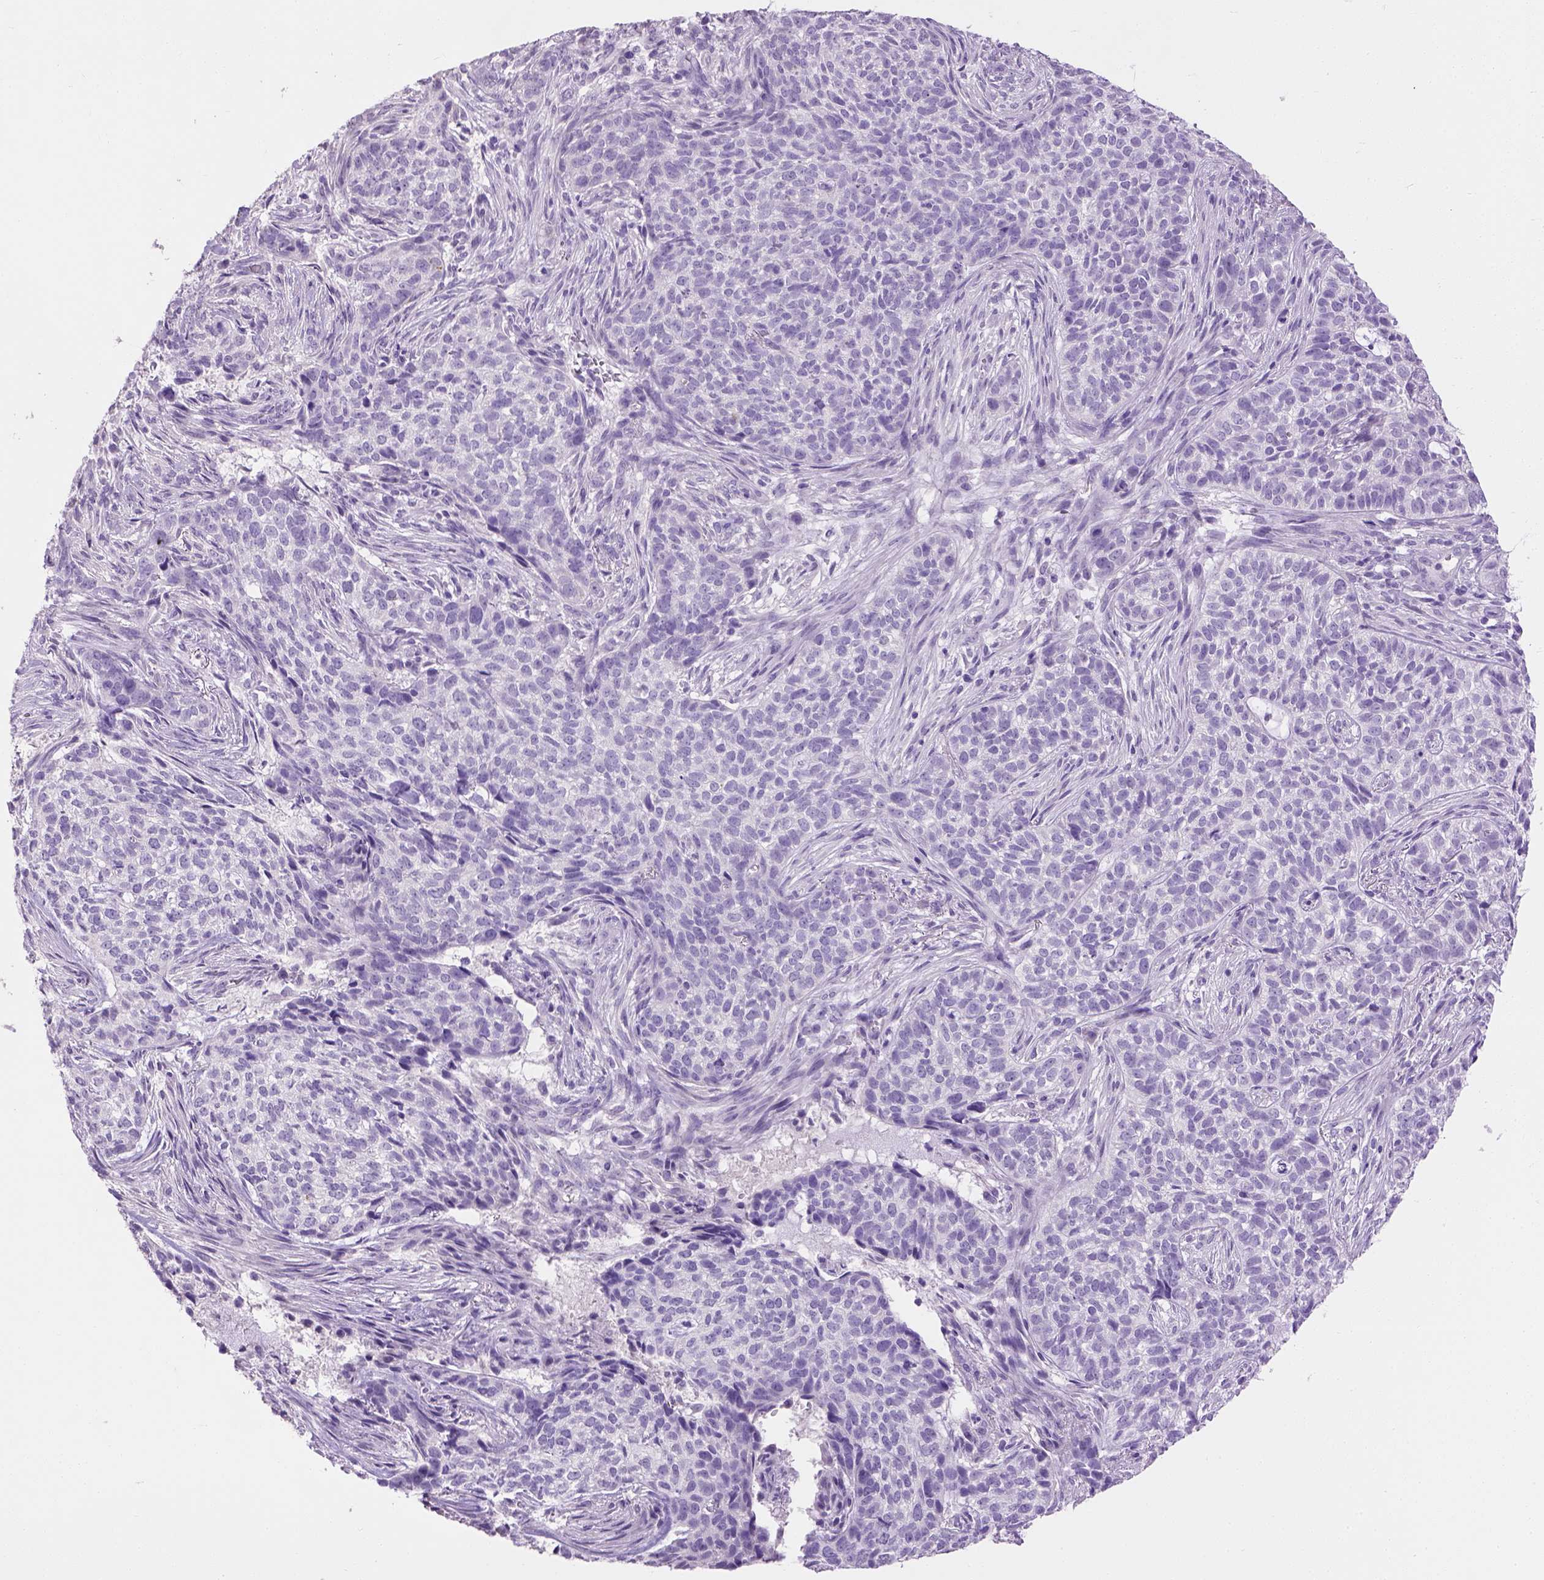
{"staining": {"intensity": "negative", "quantity": "none", "location": "none"}, "tissue": "skin cancer", "cell_type": "Tumor cells", "image_type": "cancer", "snomed": [{"axis": "morphology", "description": "Basal cell carcinoma"}, {"axis": "topography", "description": "Skin"}], "caption": "Tumor cells show no significant expression in skin cancer. Brightfield microscopy of IHC stained with DAB (brown) and hematoxylin (blue), captured at high magnification.", "gene": "CYP24A1", "patient": {"sex": "female", "age": 69}}